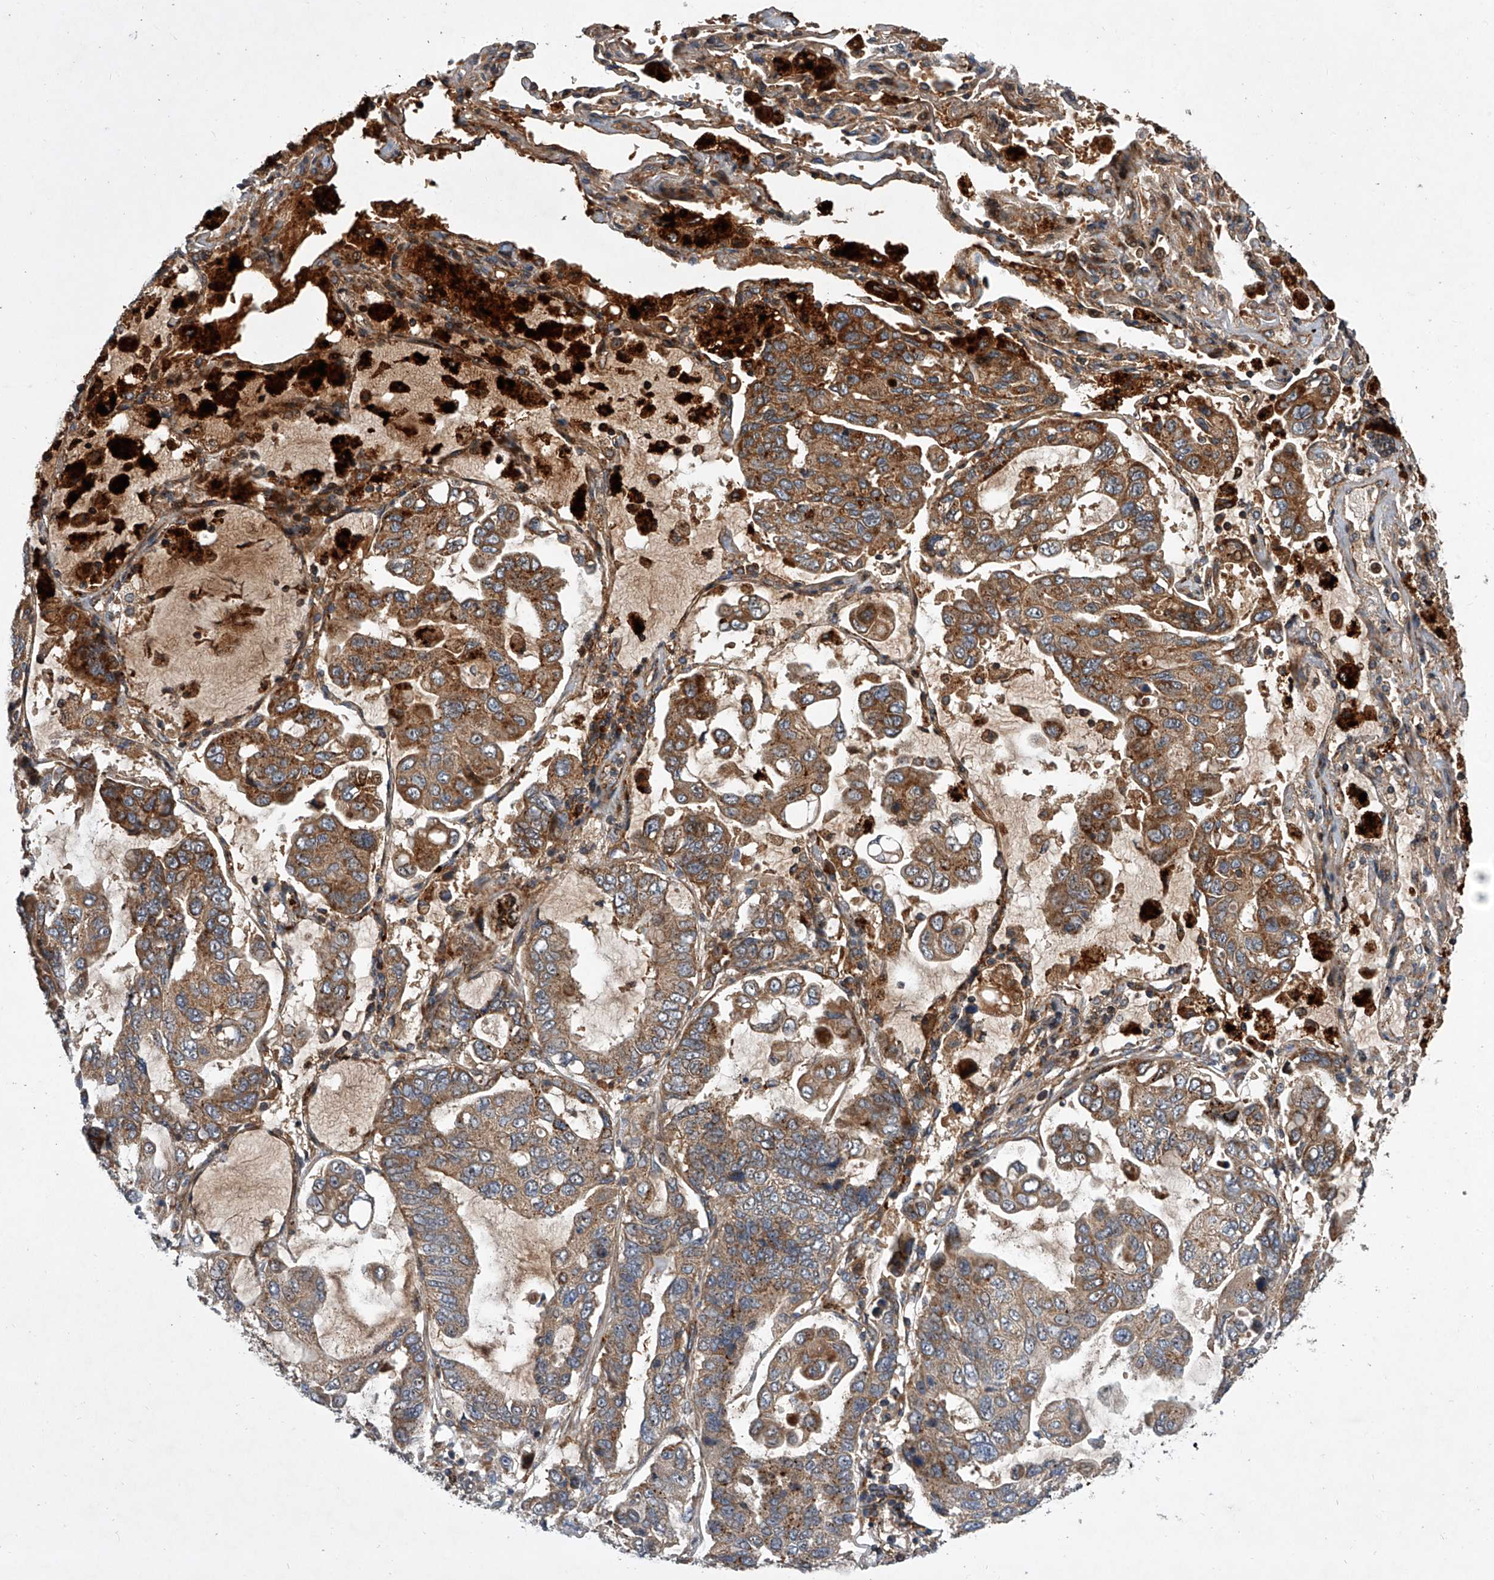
{"staining": {"intensity": "moderate", "quantity": ">75%", "location": "cytoplasmic/membranous"}, "tissue": "lung cancer", "cell_type": "Tumor cells", "image_type": "cancer", "snomed": [{"axis": "morphology", "description": "Adenocarcinoma, NOS"}, {"axis": "topography", "description": "Lung"}], "caption": "Tumor cells reveal medium levels of moderate cytoplasmic/membranous expression in about >75% of cells in human lung cancer (adenocarcinoma). Nuclei are stained in blue.", "gene": "USP47", "patient": {"sex": "male", "age": 64}}